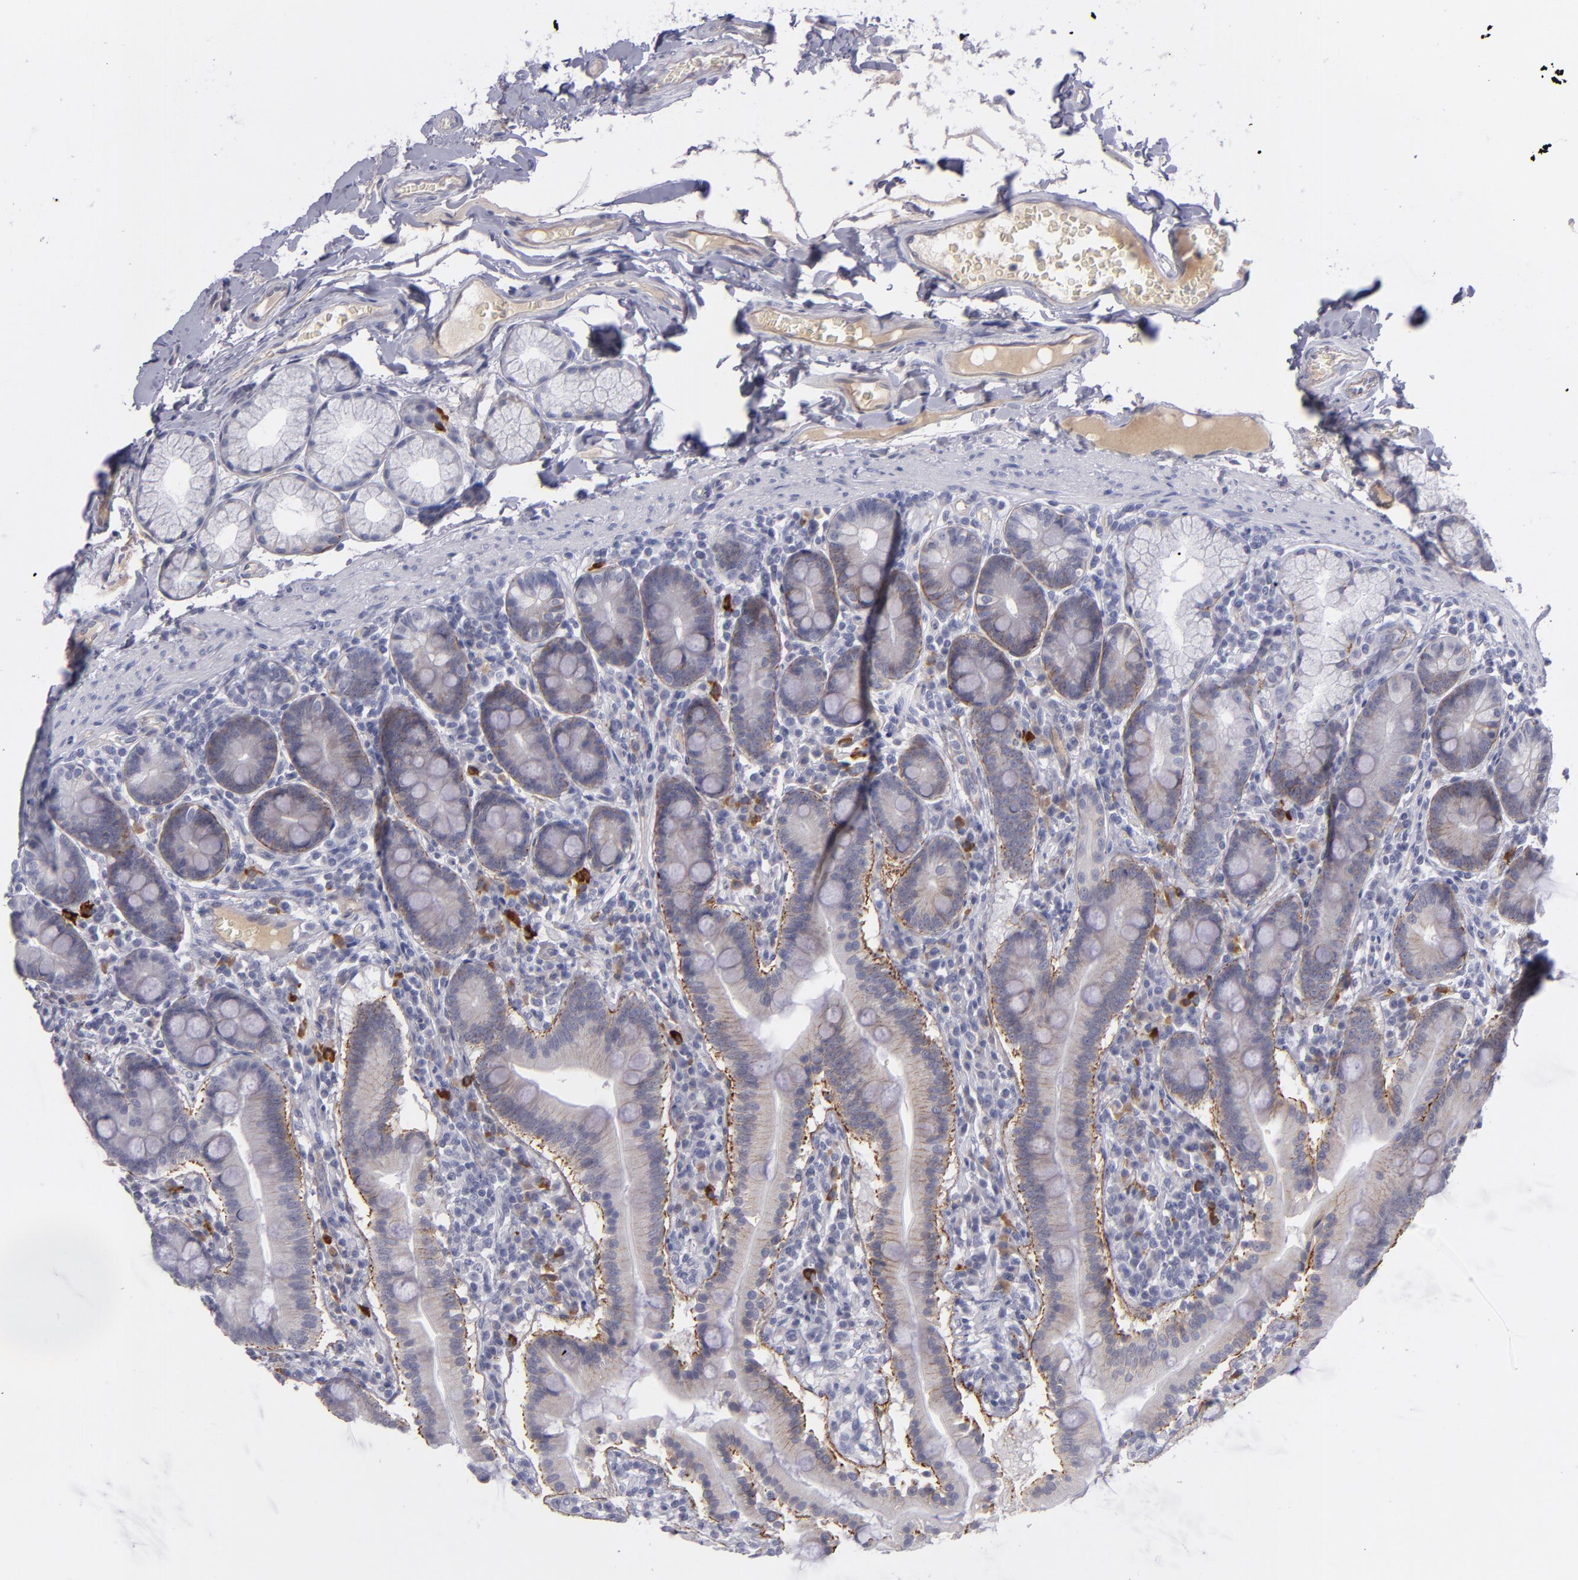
{"staining": {"intensity": "moderate", "quantity": ">75%", "location": "cytoplasmic/membranous"}, "tissue": "duodenum", "cell_type": "Glandular cells", "image_type": "normal", "snomed": [{"axis": "morphology", "description": "Normal tissue, NOS"}, {"axis": "topography", "description": "Duodenum"}], "caption": "Human duodenum stained for a protein (brown) displays moderate cytoplasmic/membranous positive expression in about >75% of glandular cells.", "gene": "ITGB4", "patient": {"sex": "male", "age": 50}}